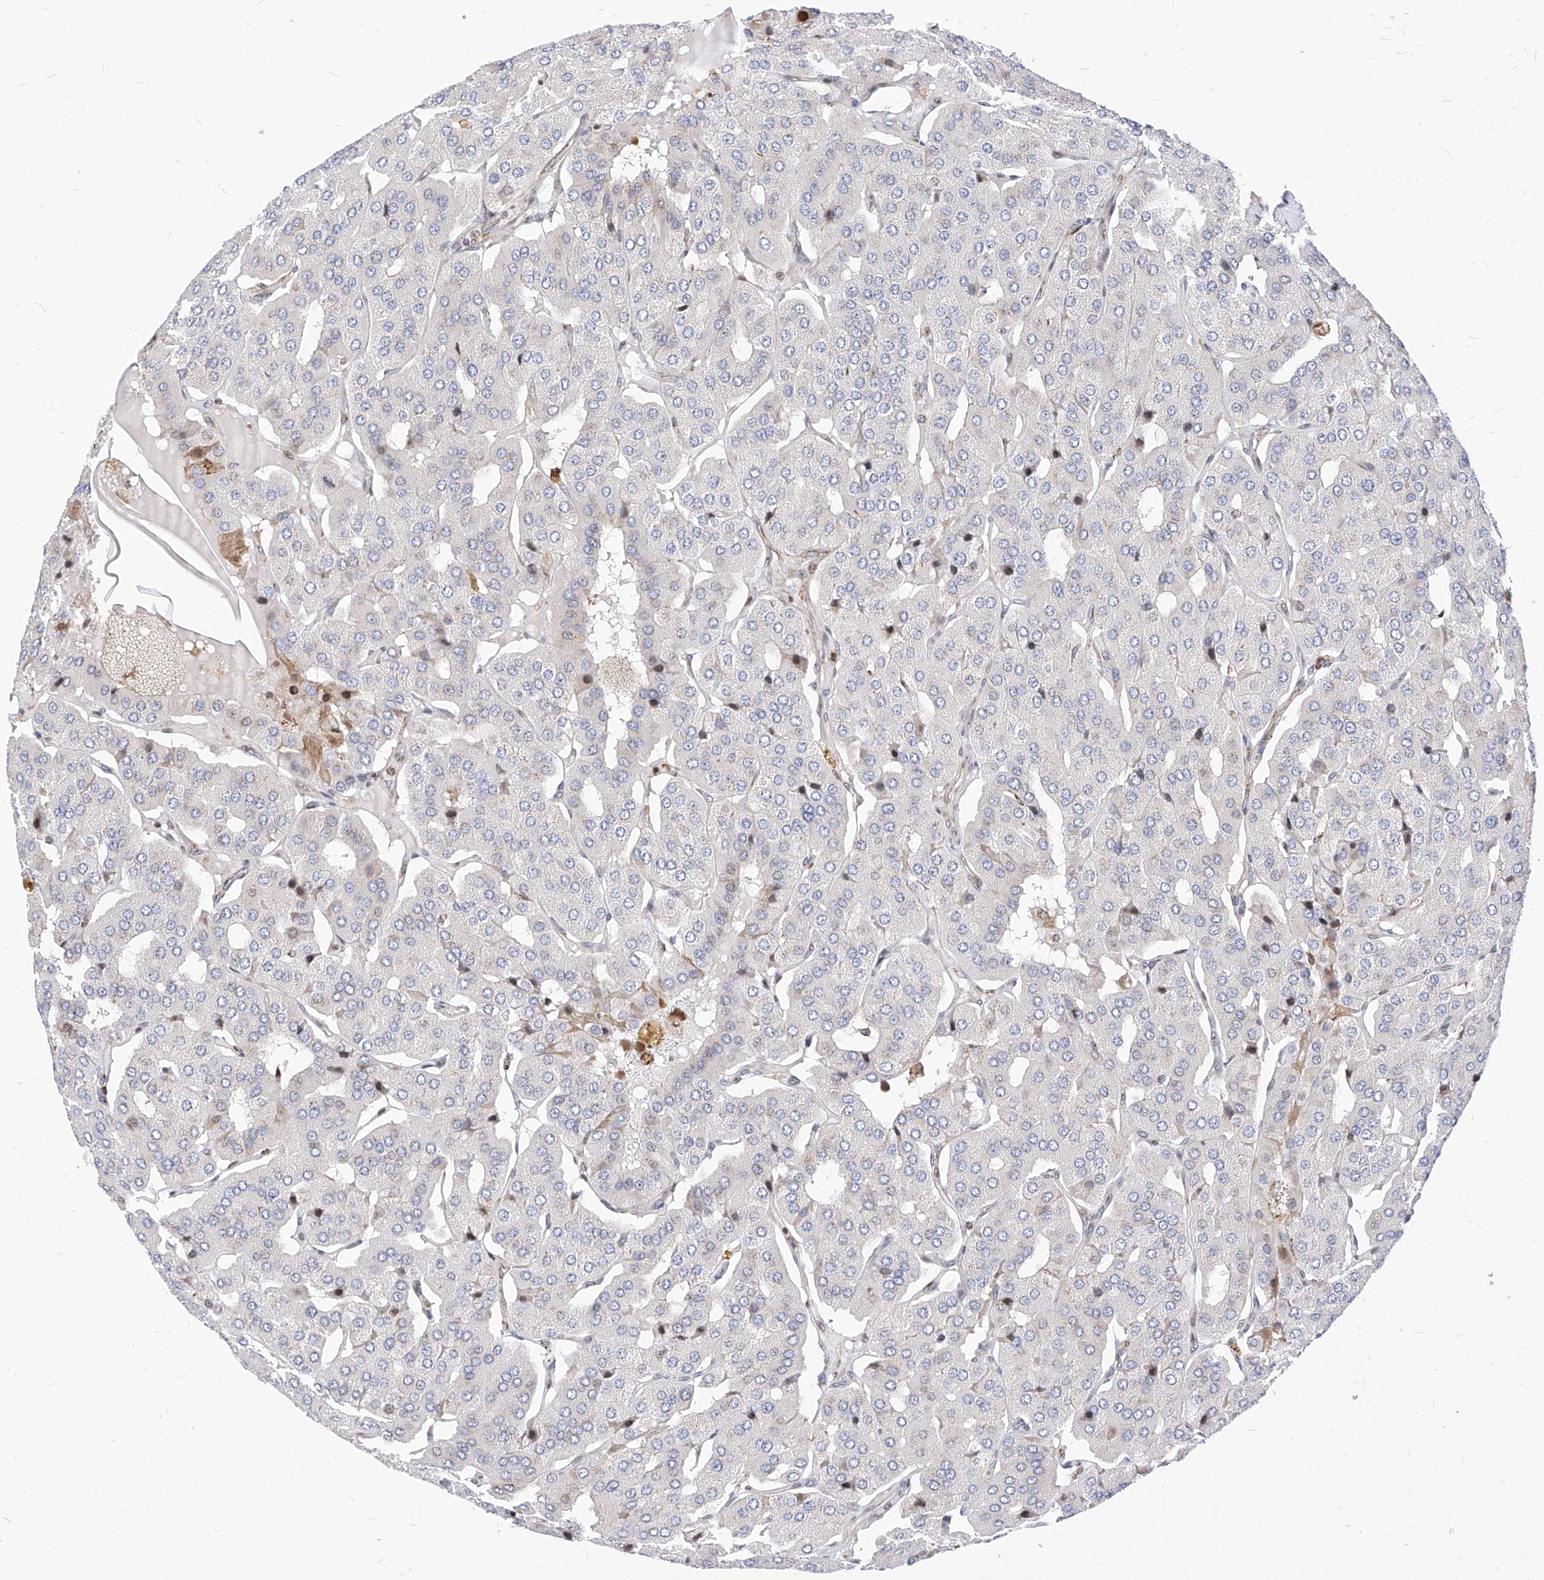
{"staining": {"intensity": "negative", "quantity": "none", "location": "none"}, "tissue": "parathyroid gland", "cell_type": "Glandular cells", "image_type": "normal", "snomed": [{"axis": "morphology", "description": "Normal tissue, NOS"}, {"axis": "morphology", "description": "Adenoma, NOS"}, {"axis": "topography", "description": "Parathyroid gland"}], "caption": "Glandular cells are negative for protein expression in normal human parathyroid gland.", "gene": "TTLL8", "patient": {"sex": "female", "age": 86}}